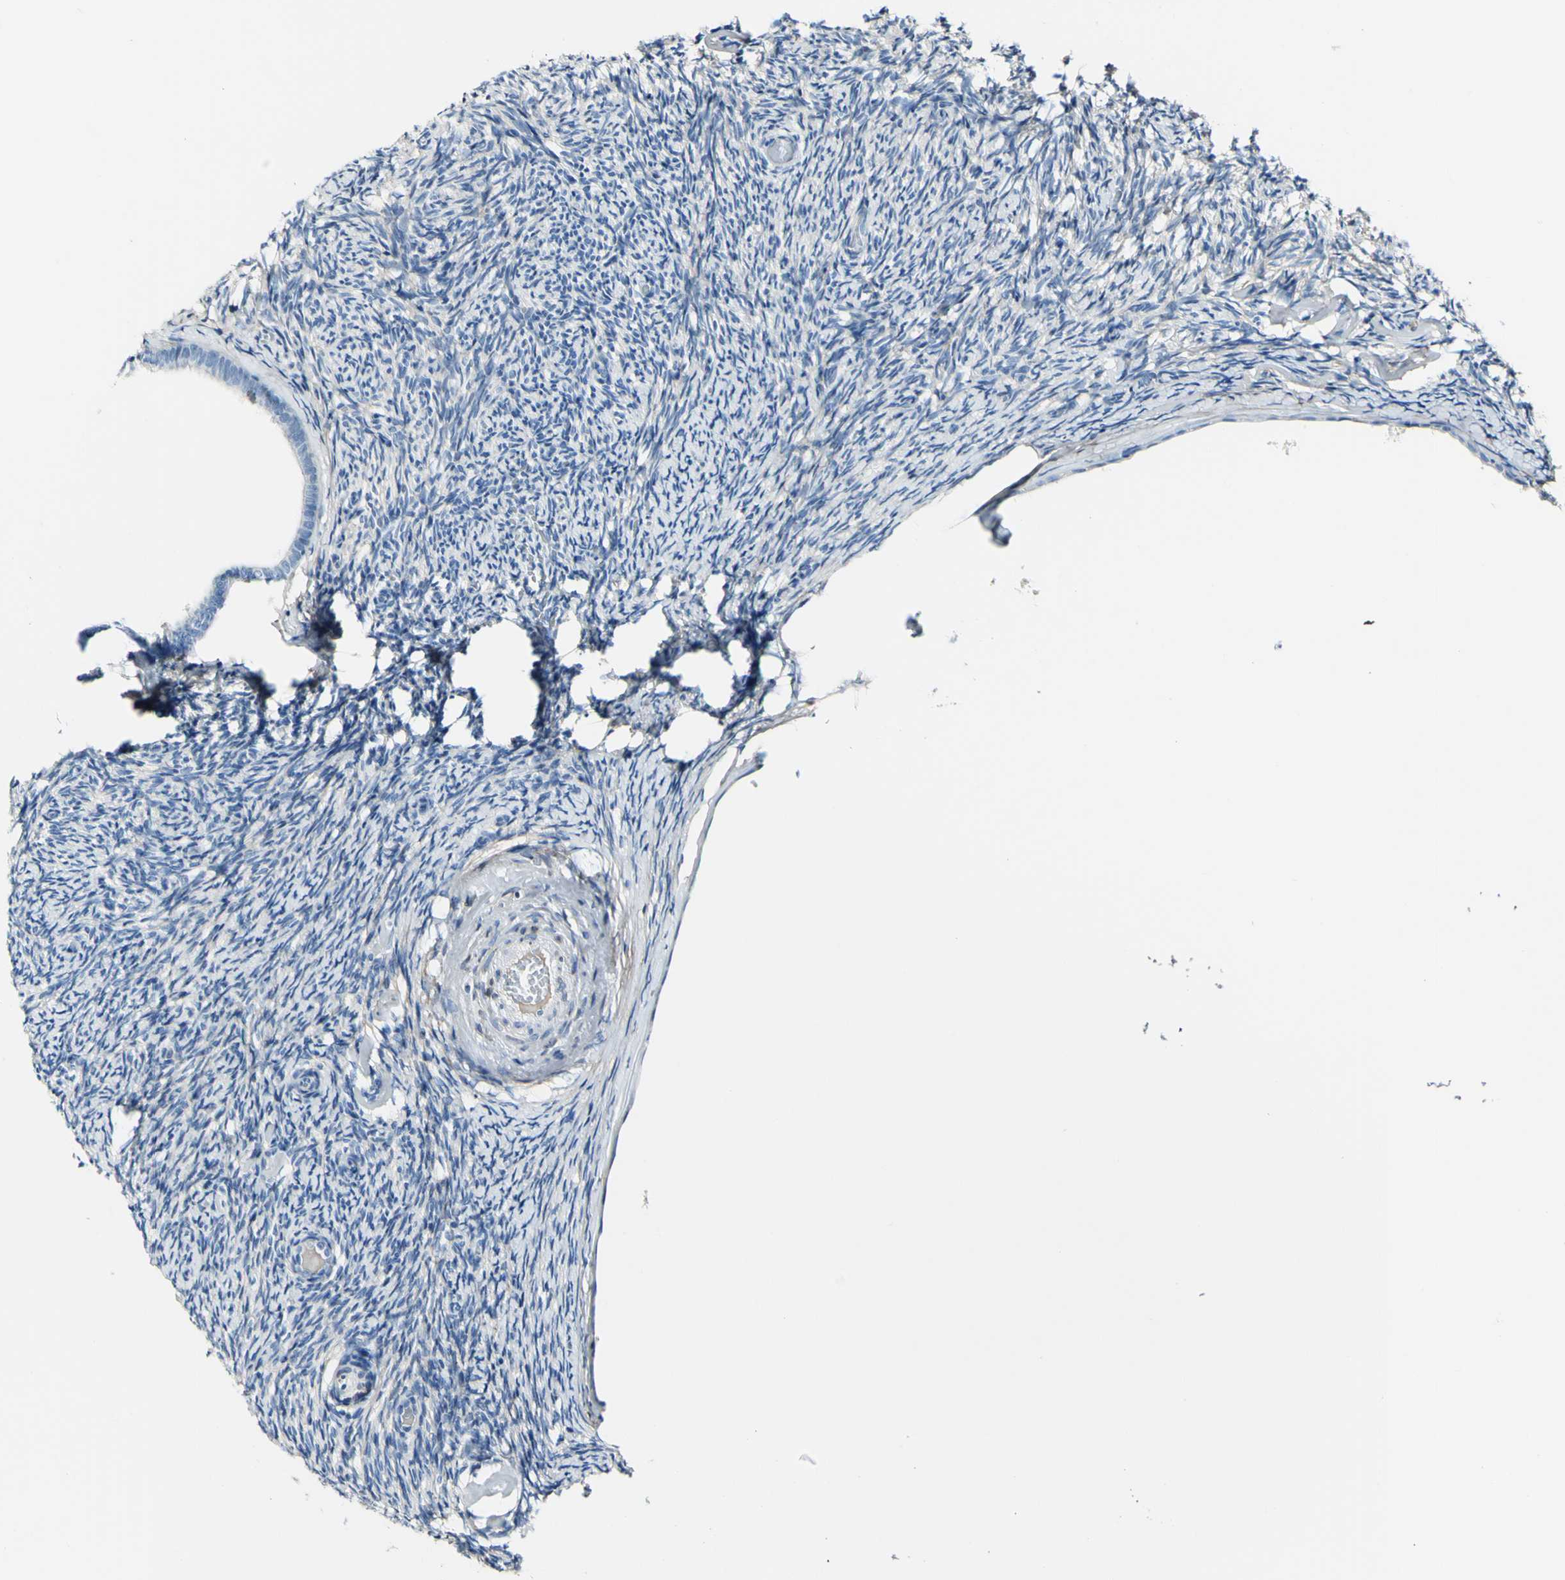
{"staining": {"intensity": "moderate", "quantity": "25%-75%", "location": "cytoplasmic/membranous"}, "tissue": "ovary", "cell_type": "Ovarian stroma cells", "image_type": "normal", "snomed": [{"axis": "morphology", "description": "Normal tissue, NOS"}, {"axis": "topography", "description": "Ovary"}], "caption": "Immunohistochemical staining of unremarkable human ovary exhibits medium levels of moderate cytoplasmic/membranous expression in about 25%-75% of ovarian stroma cells.", "gene": "COL6A3", "patient": {"sex": "female", "age": 60}}